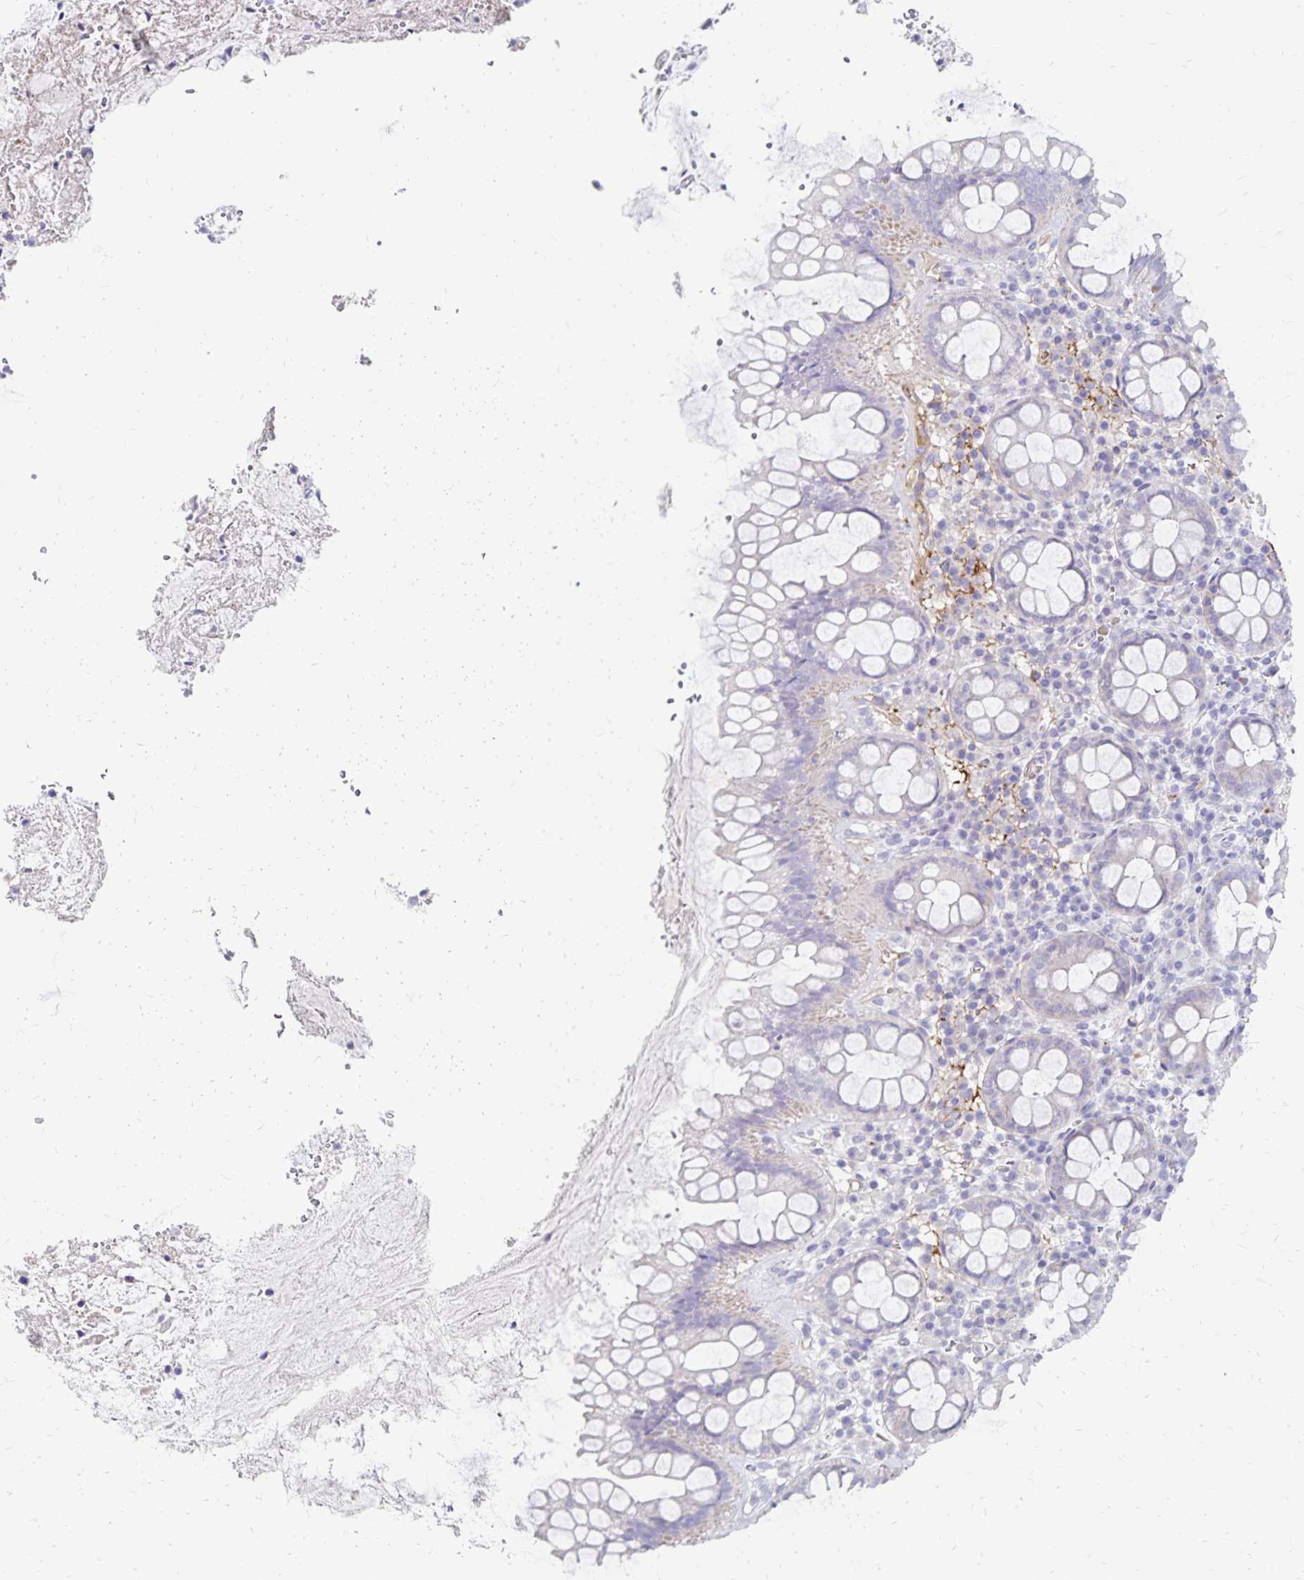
{"staining": {"intensity": "weak", "quantity": "25%-75%", "location": "cytoplasmic/membranous"}, "tissue": "rectum", "cell_type": "Glandular cells", "image_type": "normal", "snomed": [{"axis": "morphology", "description": "Normal tissue, NOS"}, {"axis": "topography", "description": "Rectum"}], "caption": "Immunohistochemical staining of benign human rectum exhibits low levels of weak cytoplasmic/membranous positivity in approximately 25%-75% of glandular cells.", "gene": "NECAP1", "patient": {"sex": "female", "age": 69}}